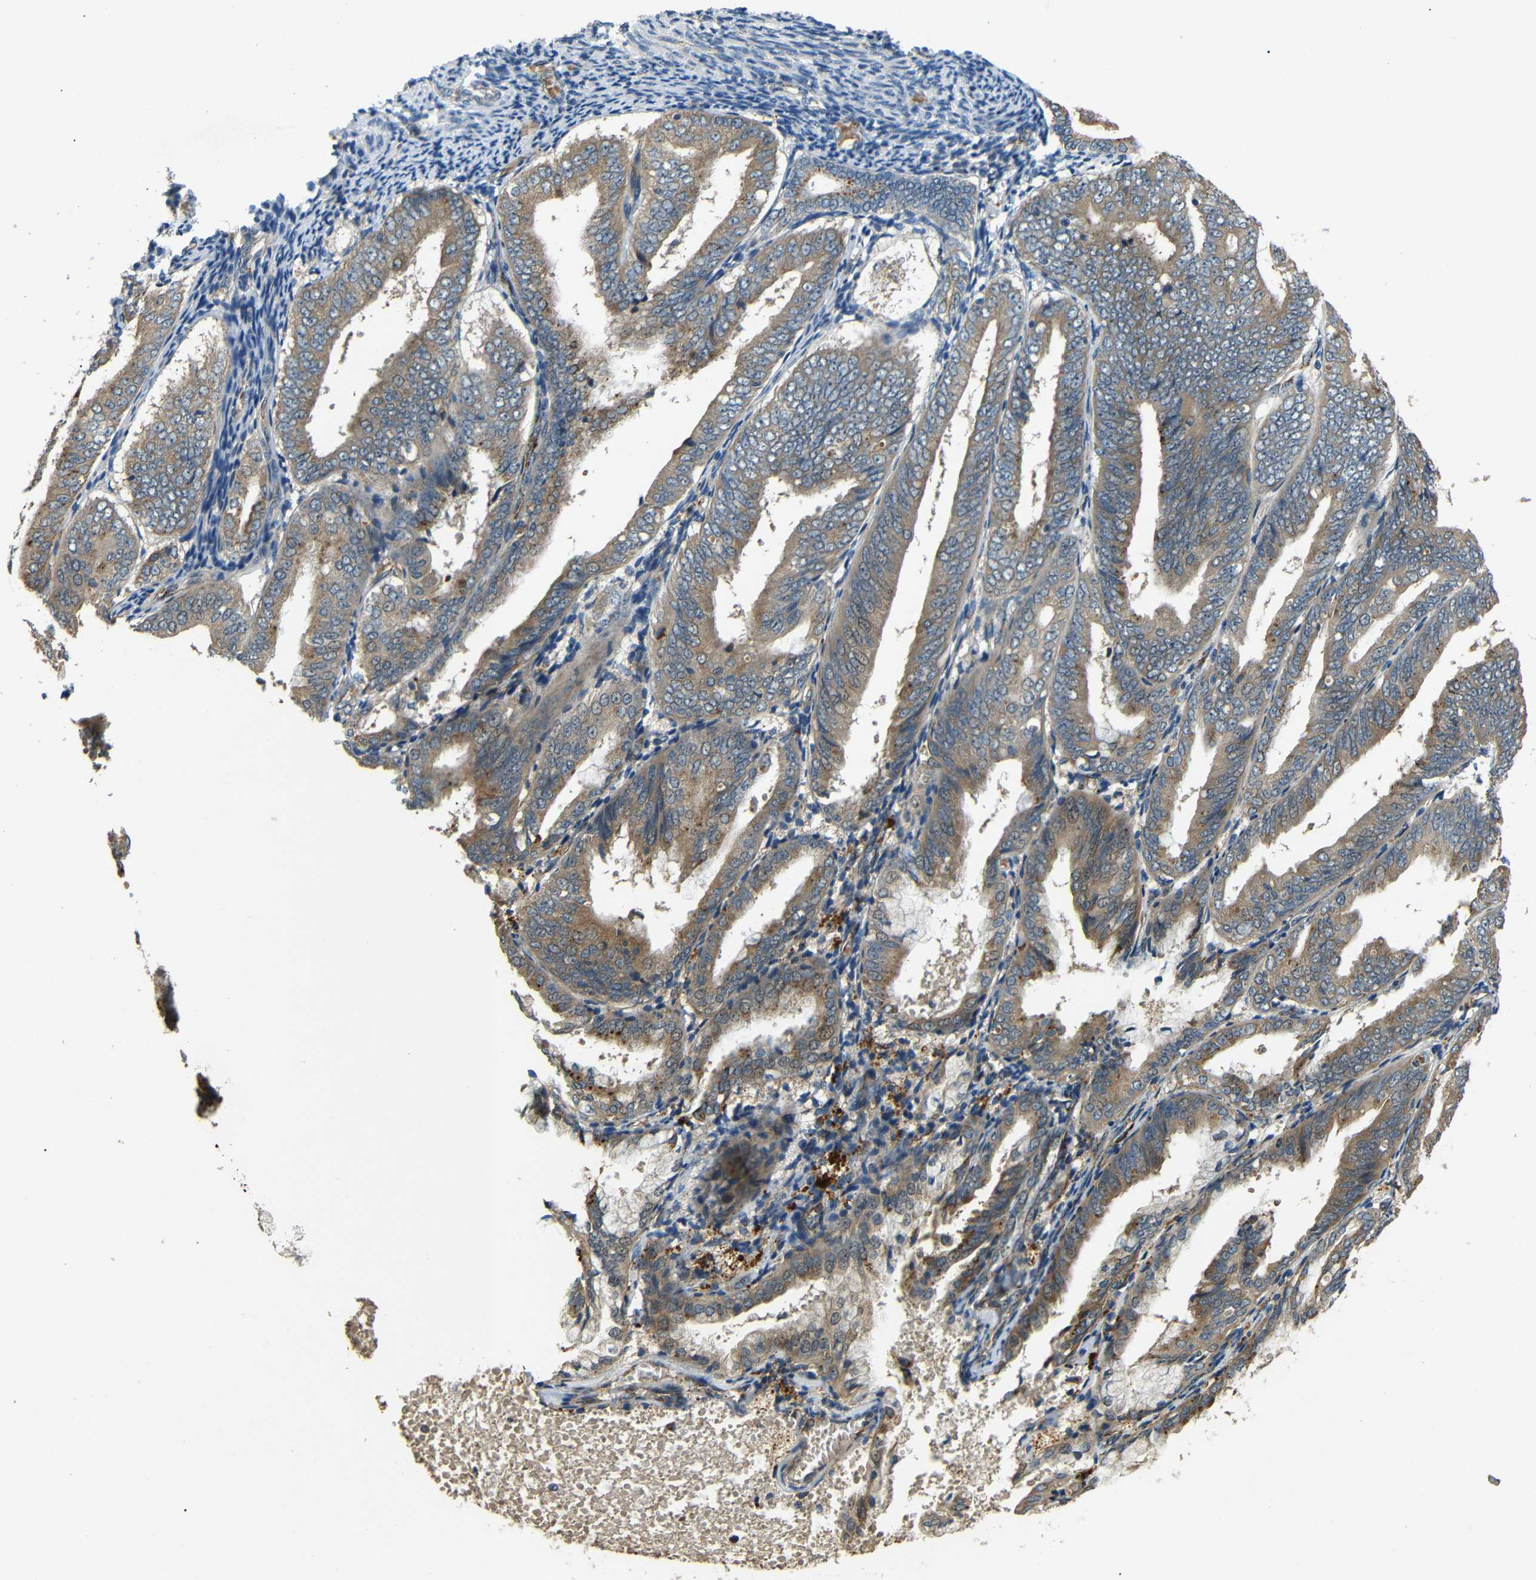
{"staining": {"intensity": "moderate", "quantity": ">75%", "location": "cytoplasmic/membranous"}, "tissue": "endometrial cancer", "cell_type": "Tumor cells", "image_type": "cancer", "snomed": [{"axis": "morphology", "description": "Adenocarcinoma, NOS"}, {"axis": "topography", "description": "Endometrium"}], "caption": "A histopathology image of endometrial cancer stained for a protein displays moderate cytoplasmic/membranous brown staining in tumor cells. Immunohistochemistry (ihc) stains the protein of interest in brown and the nuclei are stained blue.", "gene": "ATP7A", "patient": {"sex": "female", "age": 63}}